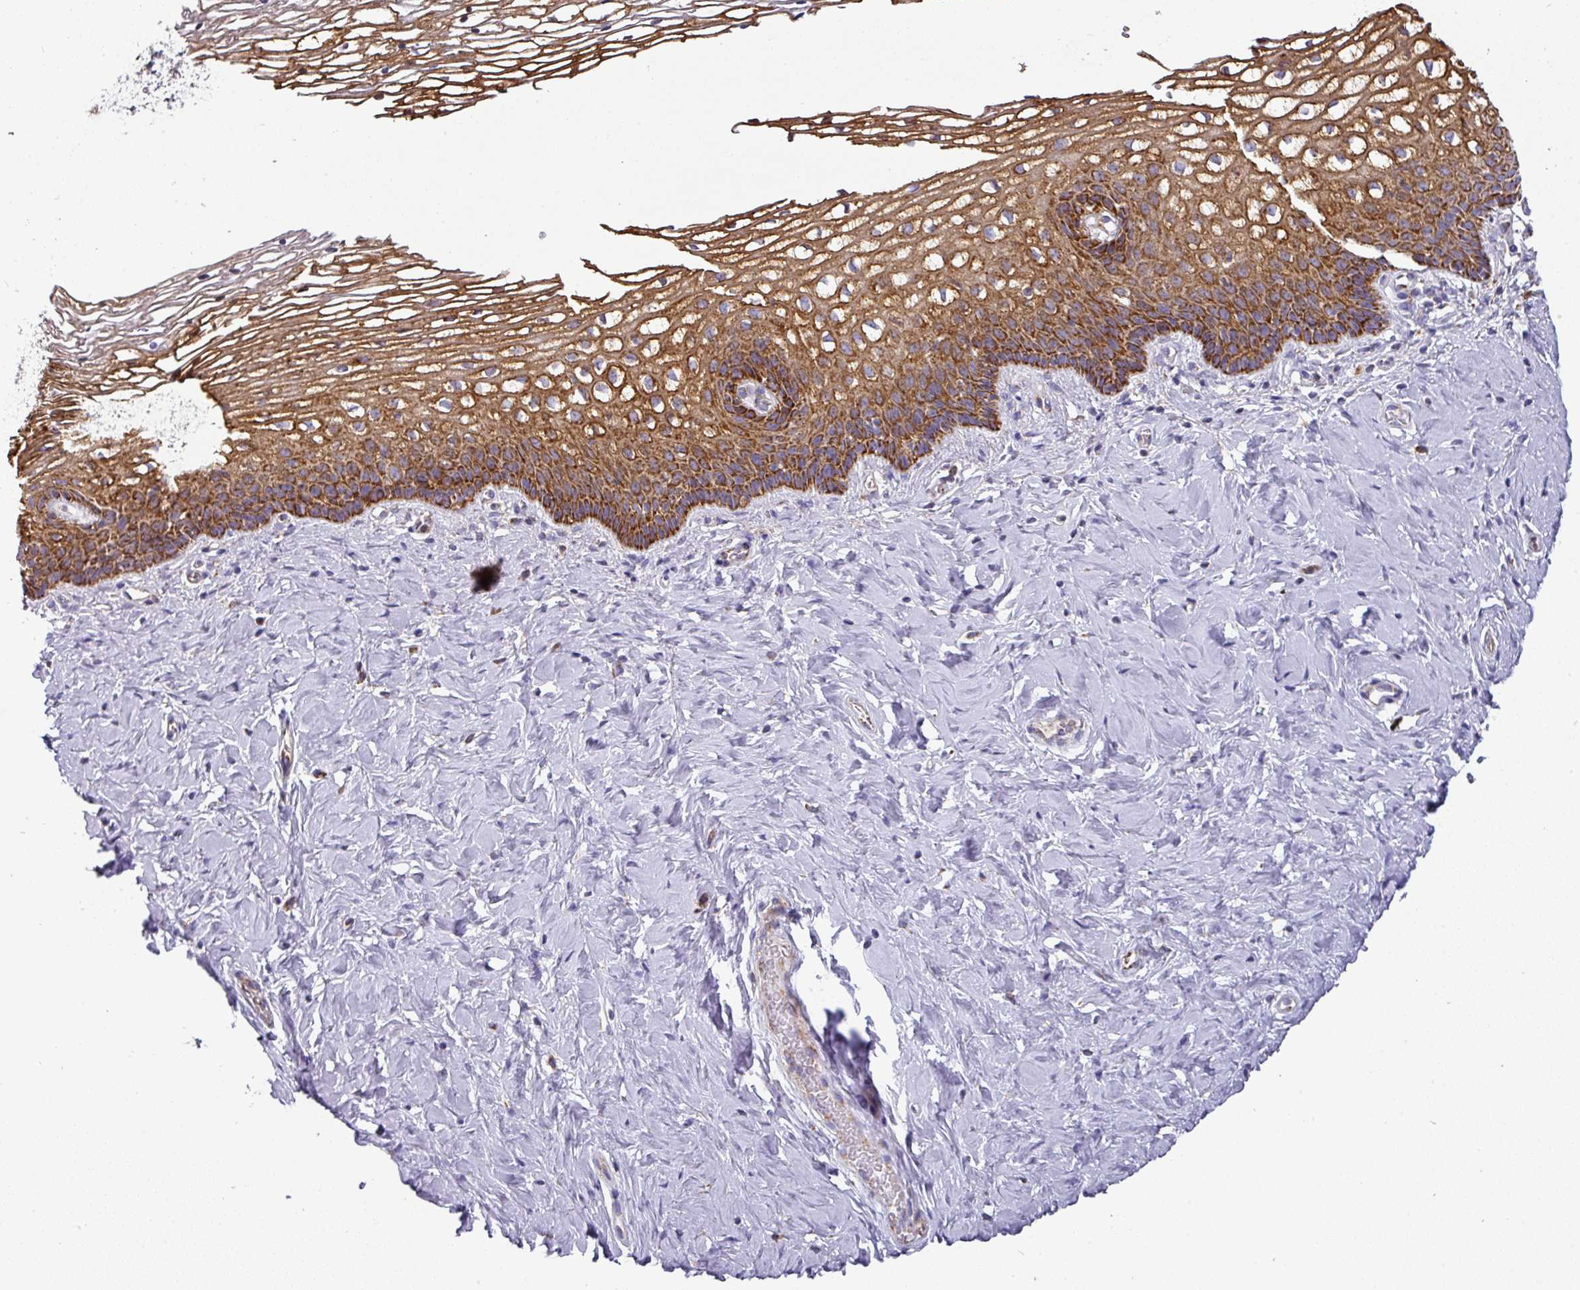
{"staining": {"intensity": "moderate", "quantity": ">75%", "location": "cytoplasmic/membranous"}, "tissue": "cervix", "cell_type": "Glandular cells", "image_type": "normal", "snomed": [{"axis": "morphology", "description": "Normal tissue, NOS"}, {"axis": "topography", "description": "Cervix"}], "caption": "Immunohistochemical staining of benign cervix displays moderate cytoplasmic/membranous protein positivity in about >75% of glandular cells.", "gene": "UQCRFS1", "patient": {"sex": "female", "age": 36}}